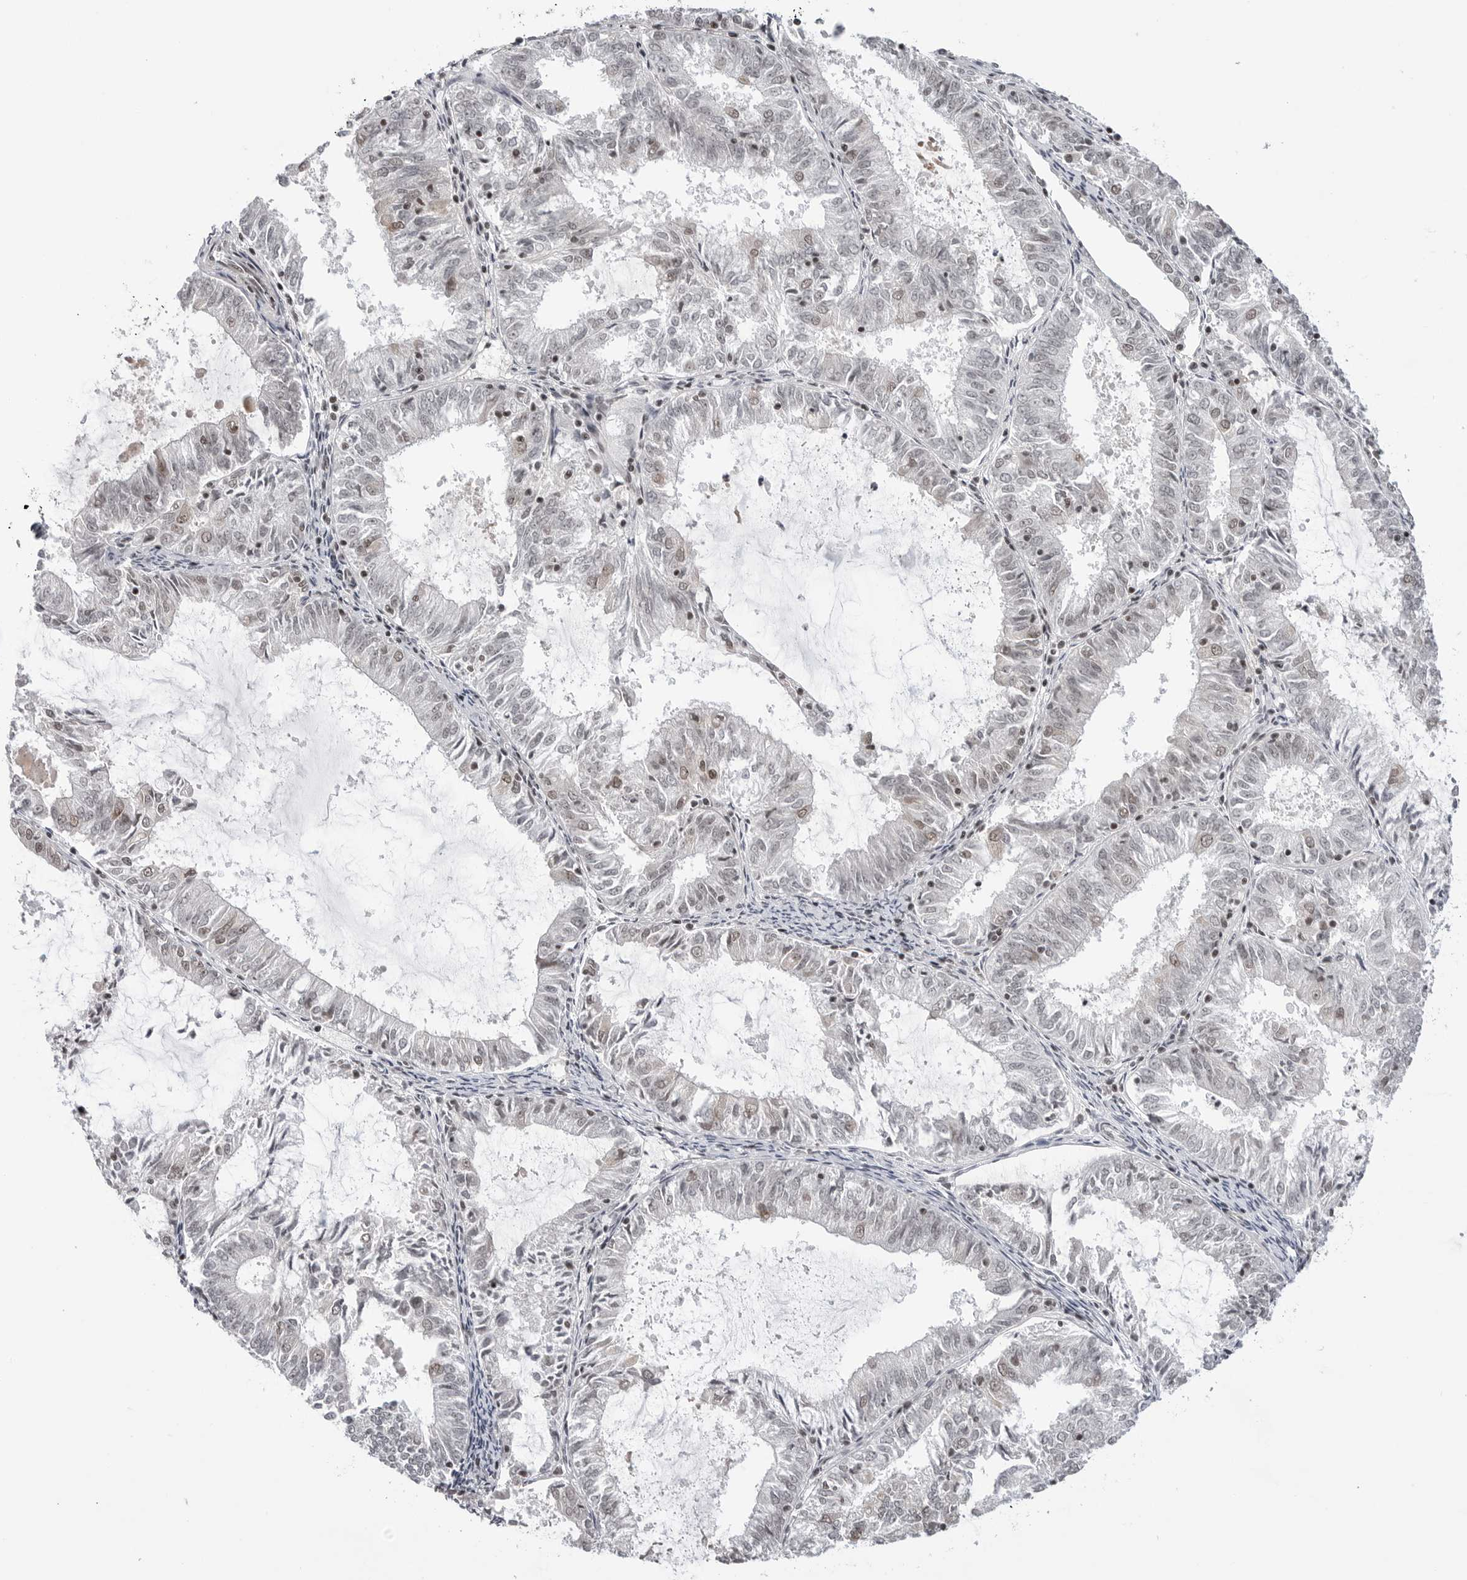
{"staining": {"intensity": "negative", "quantity": "none", "location": "none"}, "tissue": "endometrial cancer", "cell_type": "Tumor cells", "image_type": "cancer", "snomed": [{"axis": "morphology", "description": "Adenocarcinoma, NOS"}, {"axis": "topography", "description": "Endometrium"}], "caption": "Protein analysis of endometrial cancer (adenocarcinoma) demonstrates no significant expression in tumor cells.", "gene": "TRIM66", "patient": {"sex": "female", "age": 57}}